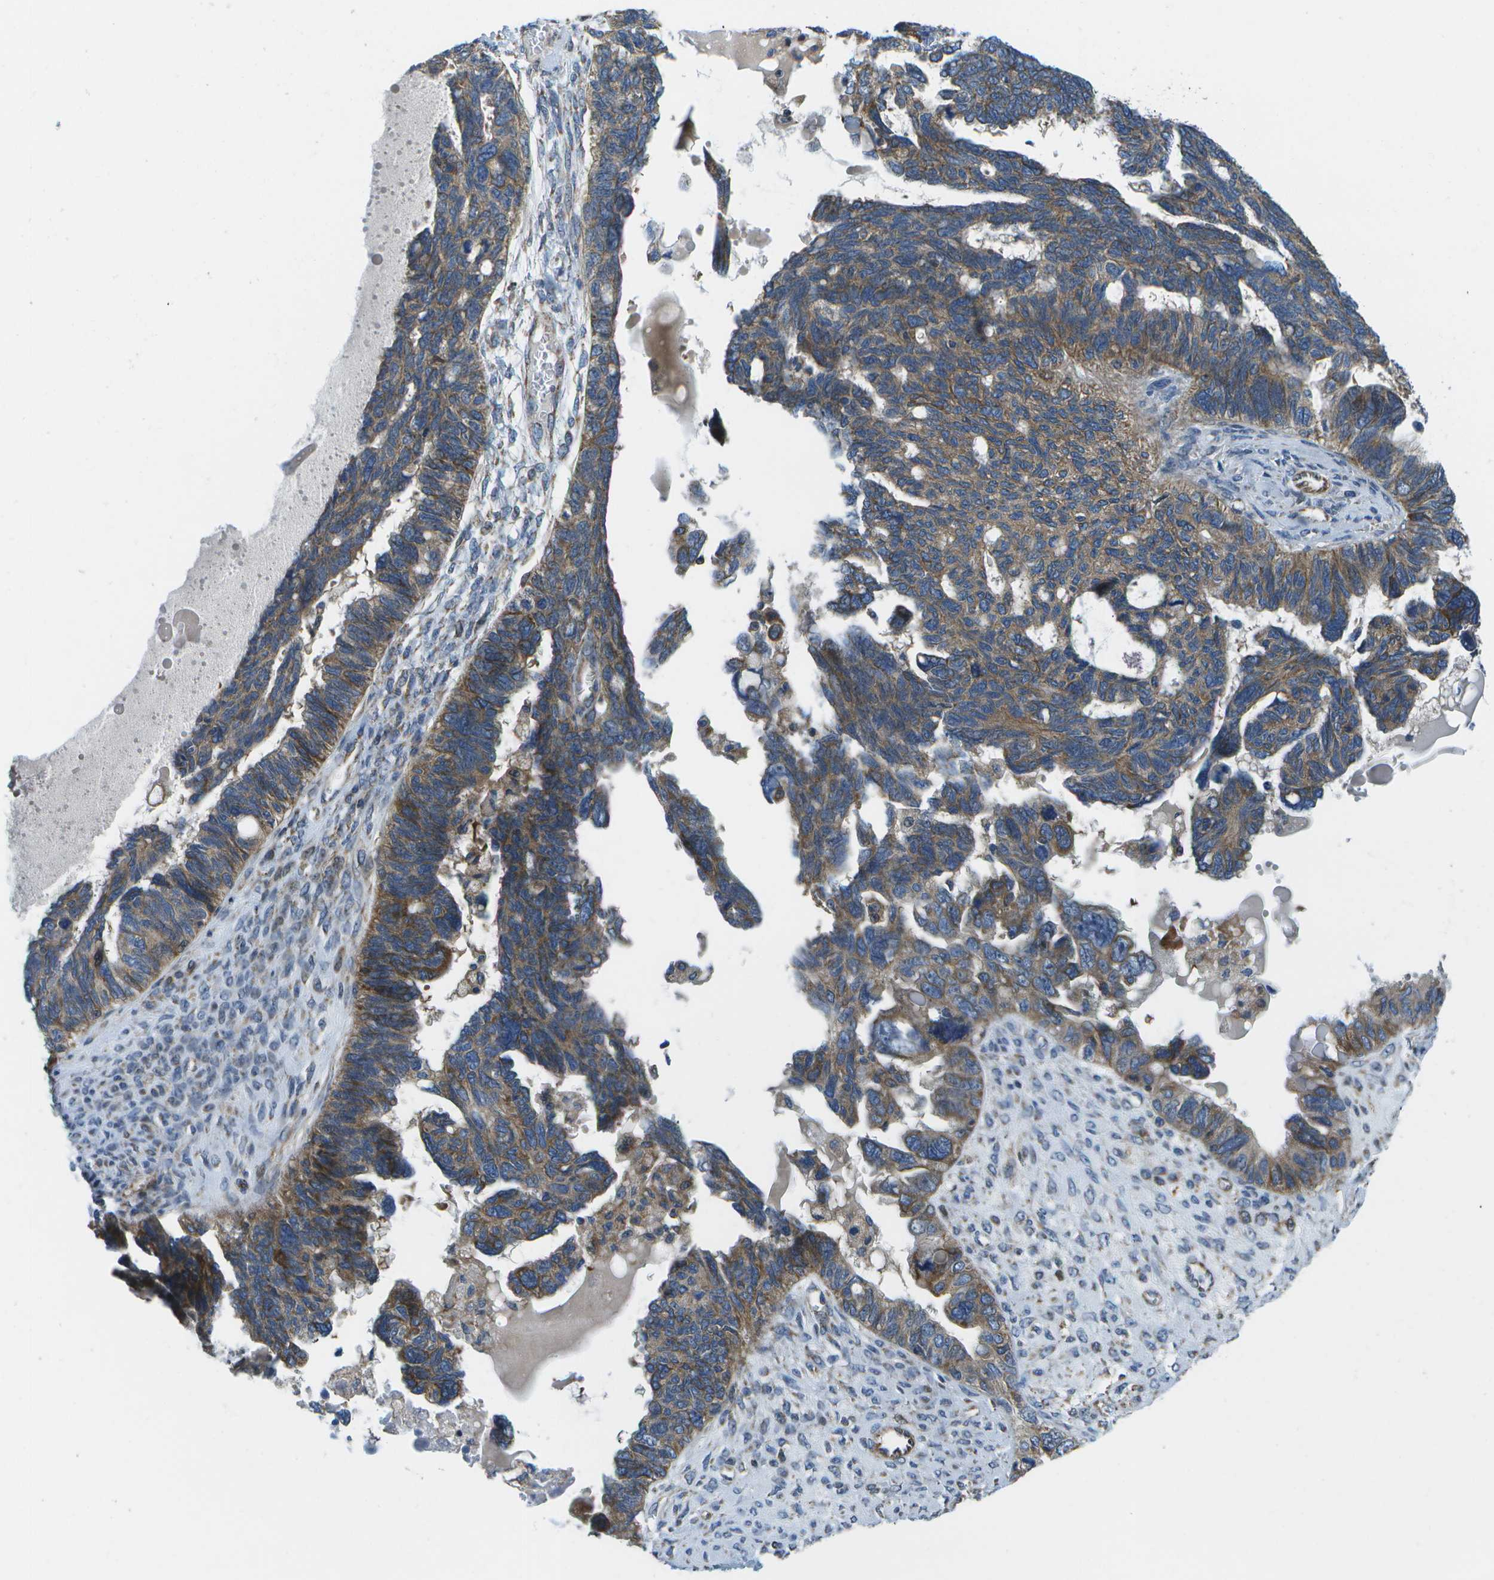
{"staining": {"intensity": "moderate", "quantity": ">75%", "location": "cytoplasmic/membranous"}, "tissue": "ovarian cancer", "cell_type": "Tumor cells", "image_type": "cancer", "snomed": [{"axis": "morphology", "description": "Cystadenocarcinoma, serous, NOS"}, {"axis": "topography", "description": "Ovary"}], "caption": "Serous cystadenocarcinoma (ovarian) was stained to show a protein in brown. There is medium levels of moderate cytoplasmic/membranous staining in about >75% of tumor cells.", "gene": "MVK", "patient": {"sex": "female", "age": 79}}